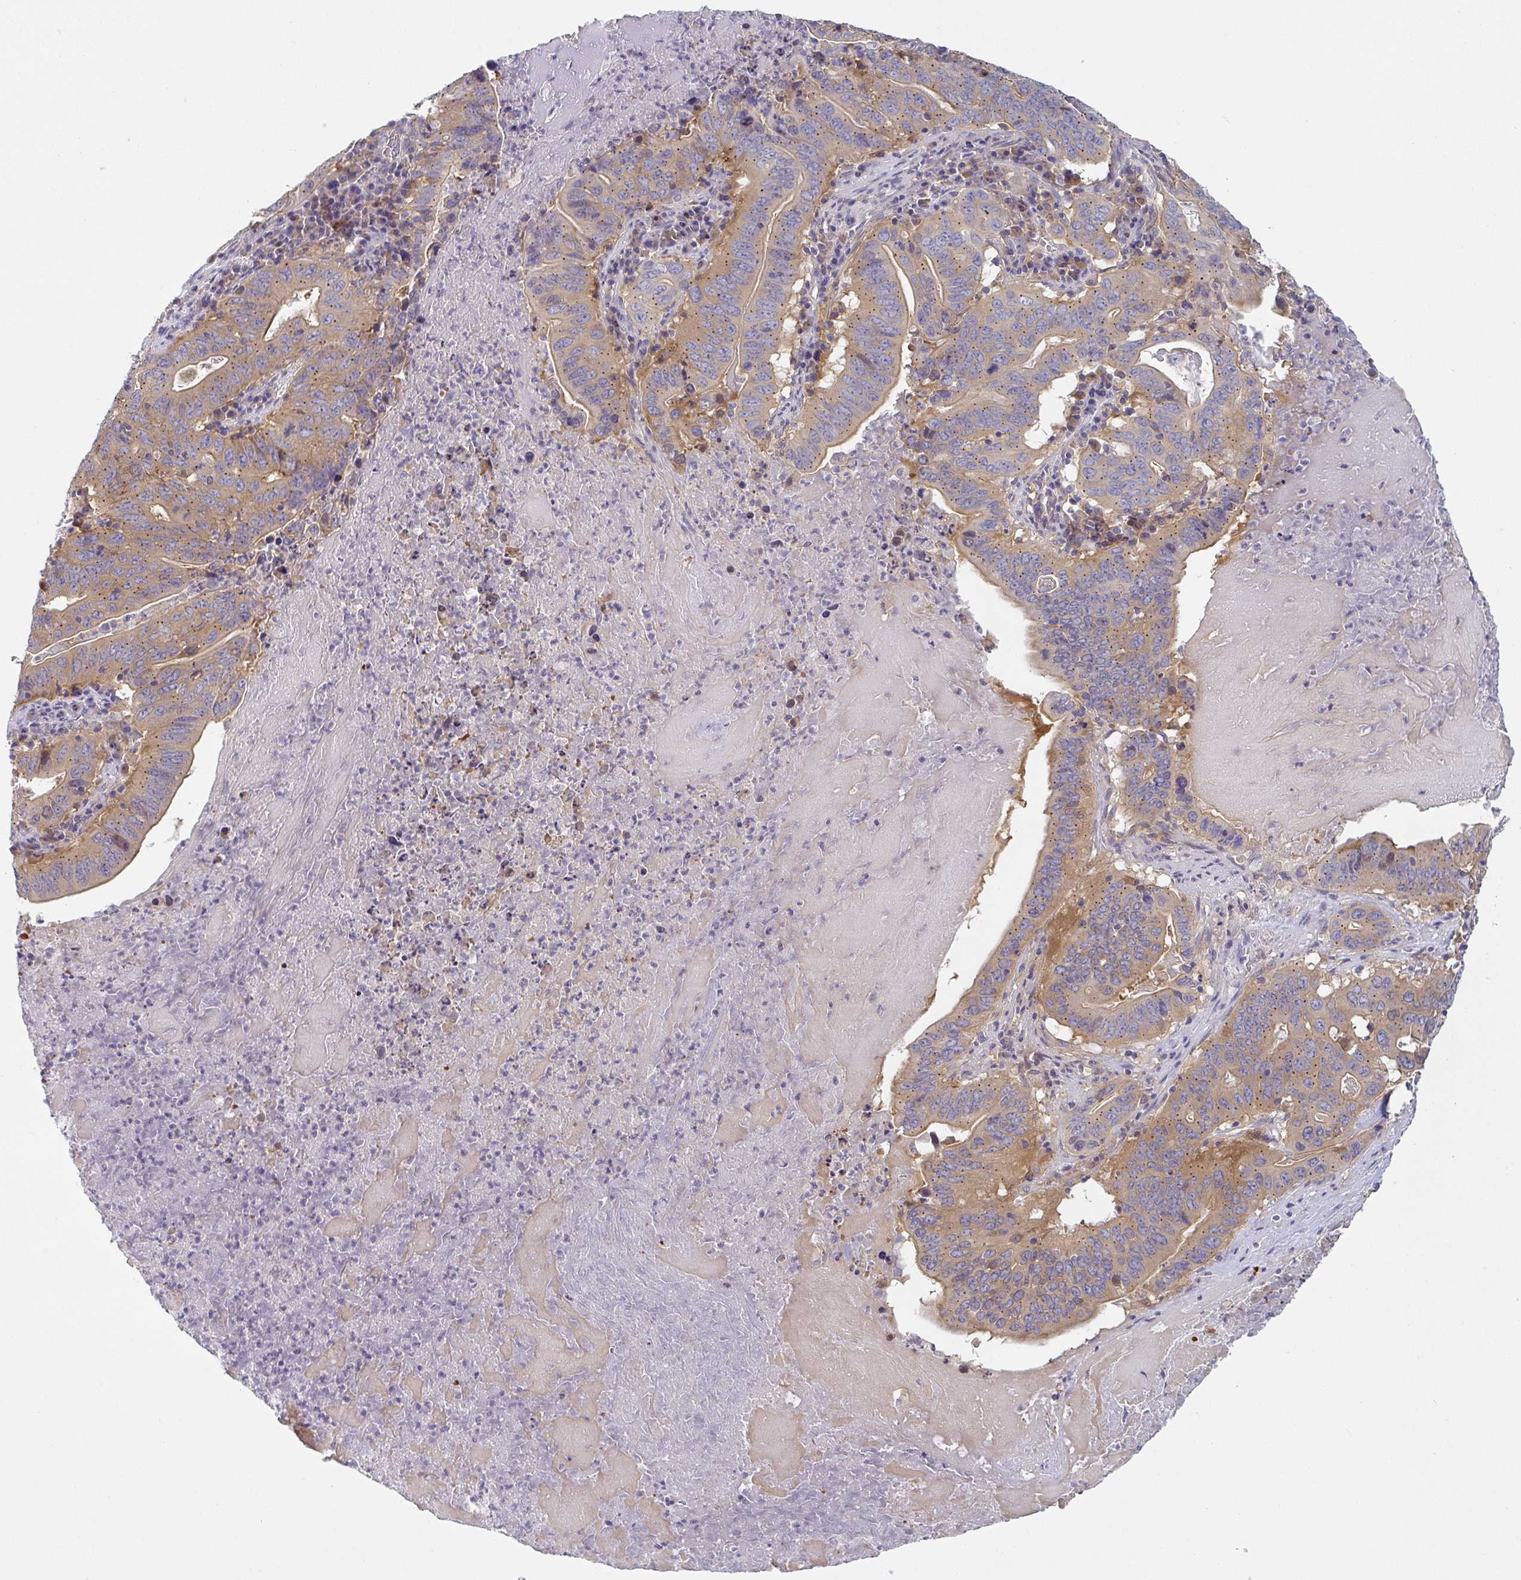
{"staining": {"intensity": "weak", "quantity": ">75%", "location": "cytoplasmic/membranous"}, "tissue": "lung cancer", "cell_type": "Tumor cells", "image_type": "cancer", "snomed": [{"axis": "morphology", "description": "Adenocarcinoma, NOS"}, {"axis": "topography", "description": "Lung"}], "caption": "Lung adenocarcinoma tissue demonstrates weak cytoplasmic/membranous staining in about >75% of tumor cells", "gene": "SNX5", "patient": {"sex": "female", "age": 60}}